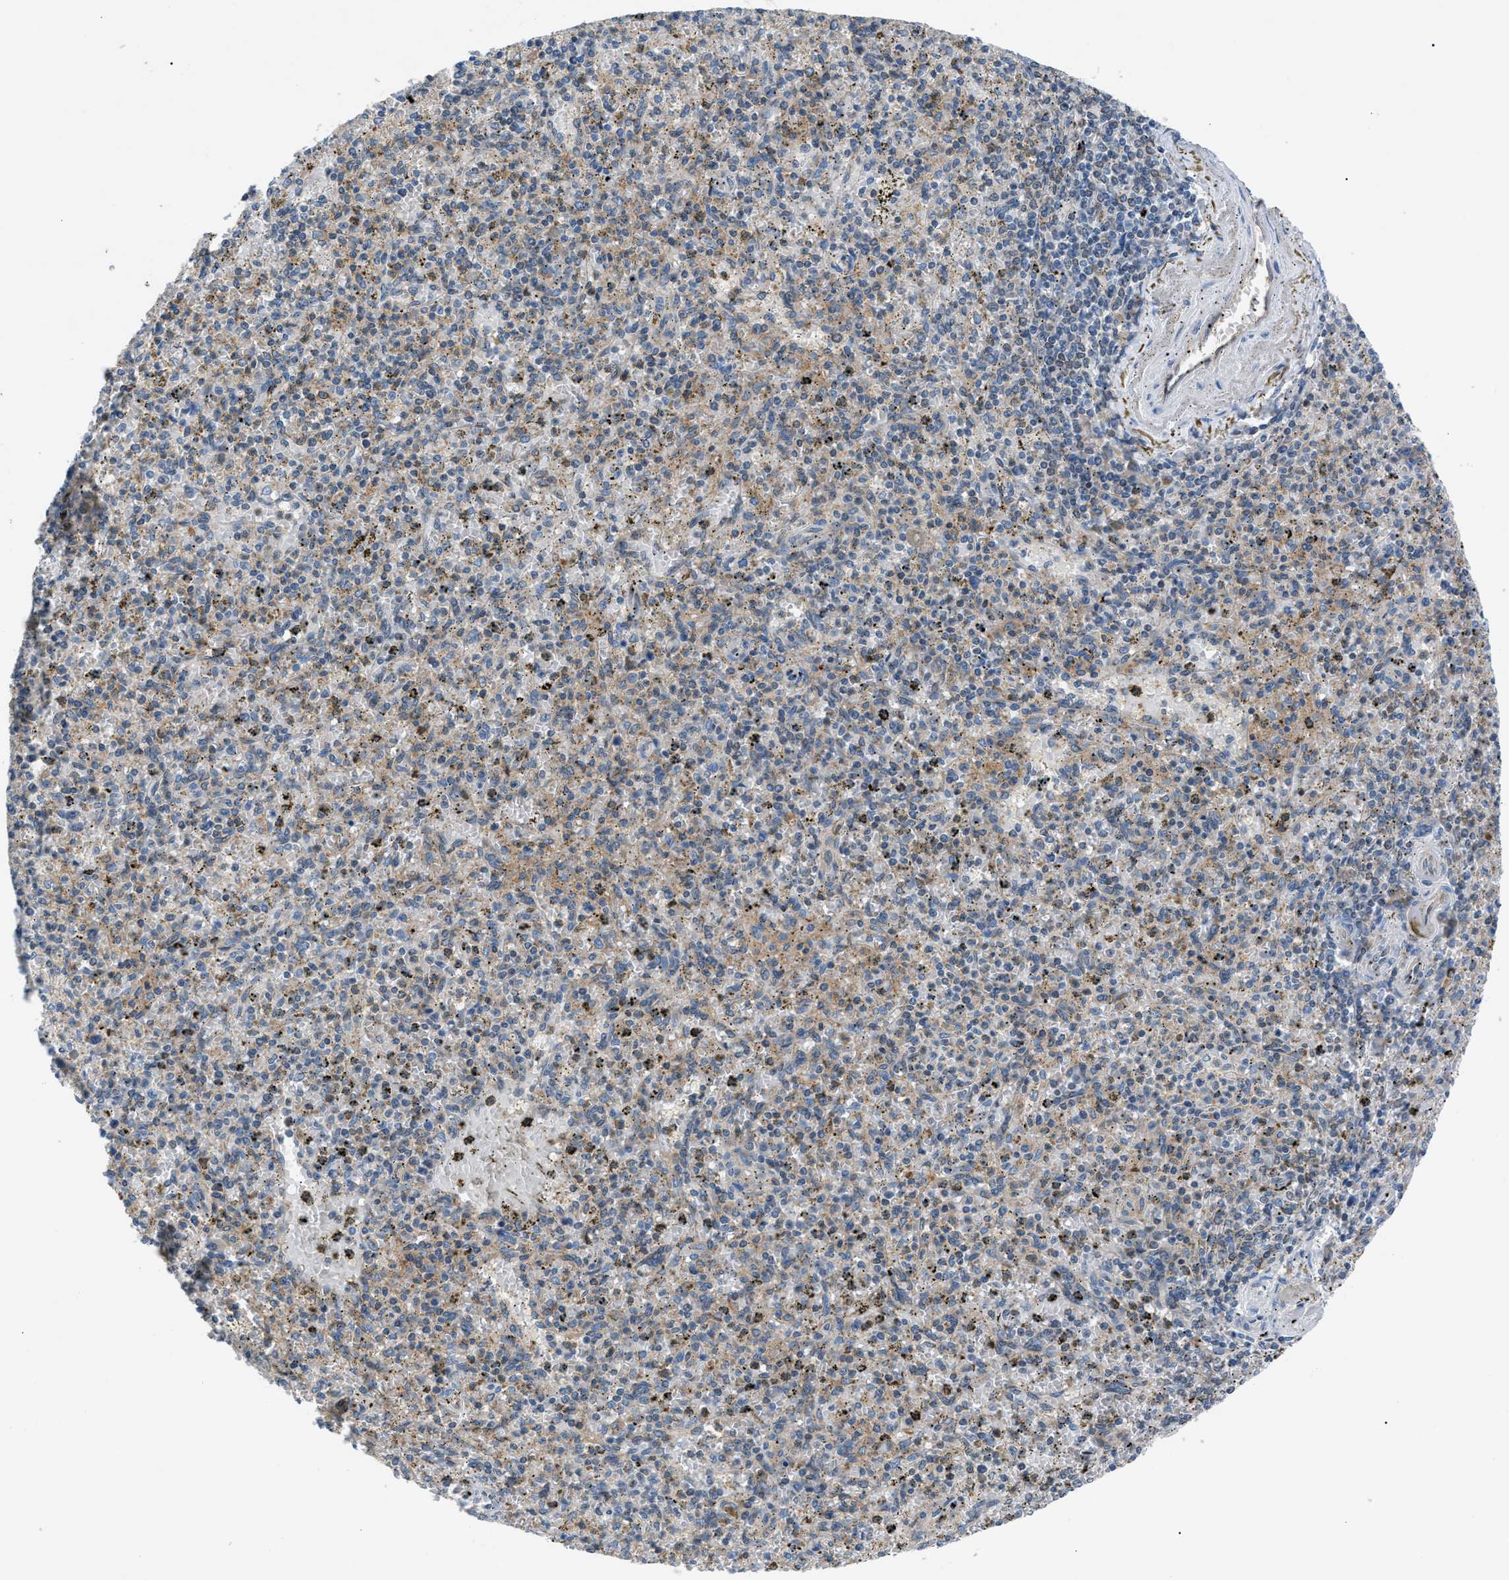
{"staining": {"intensity": "weak", "quantity": "25%-75%", "location": "cytoplasmic/membranous"}, "tissue": "spleen", "cell_type": "Cells in red pulp", "image_type": "normal", "snomed": [{"axis": "morphology", "description": "Normal tissue, NOS"}, {"axis": "topography", "description": "Spleen"}], "caption": "This photomicrograph shows benign spleen stained with IHC to label a protein in brown. The cytoplasmic/membranous of cells in red pulp show weak positivity for the protein. Nuclei are counter-stained blue.", "gene": "ZDHHC24", "patient": {"sex": "male", "age": 72}}